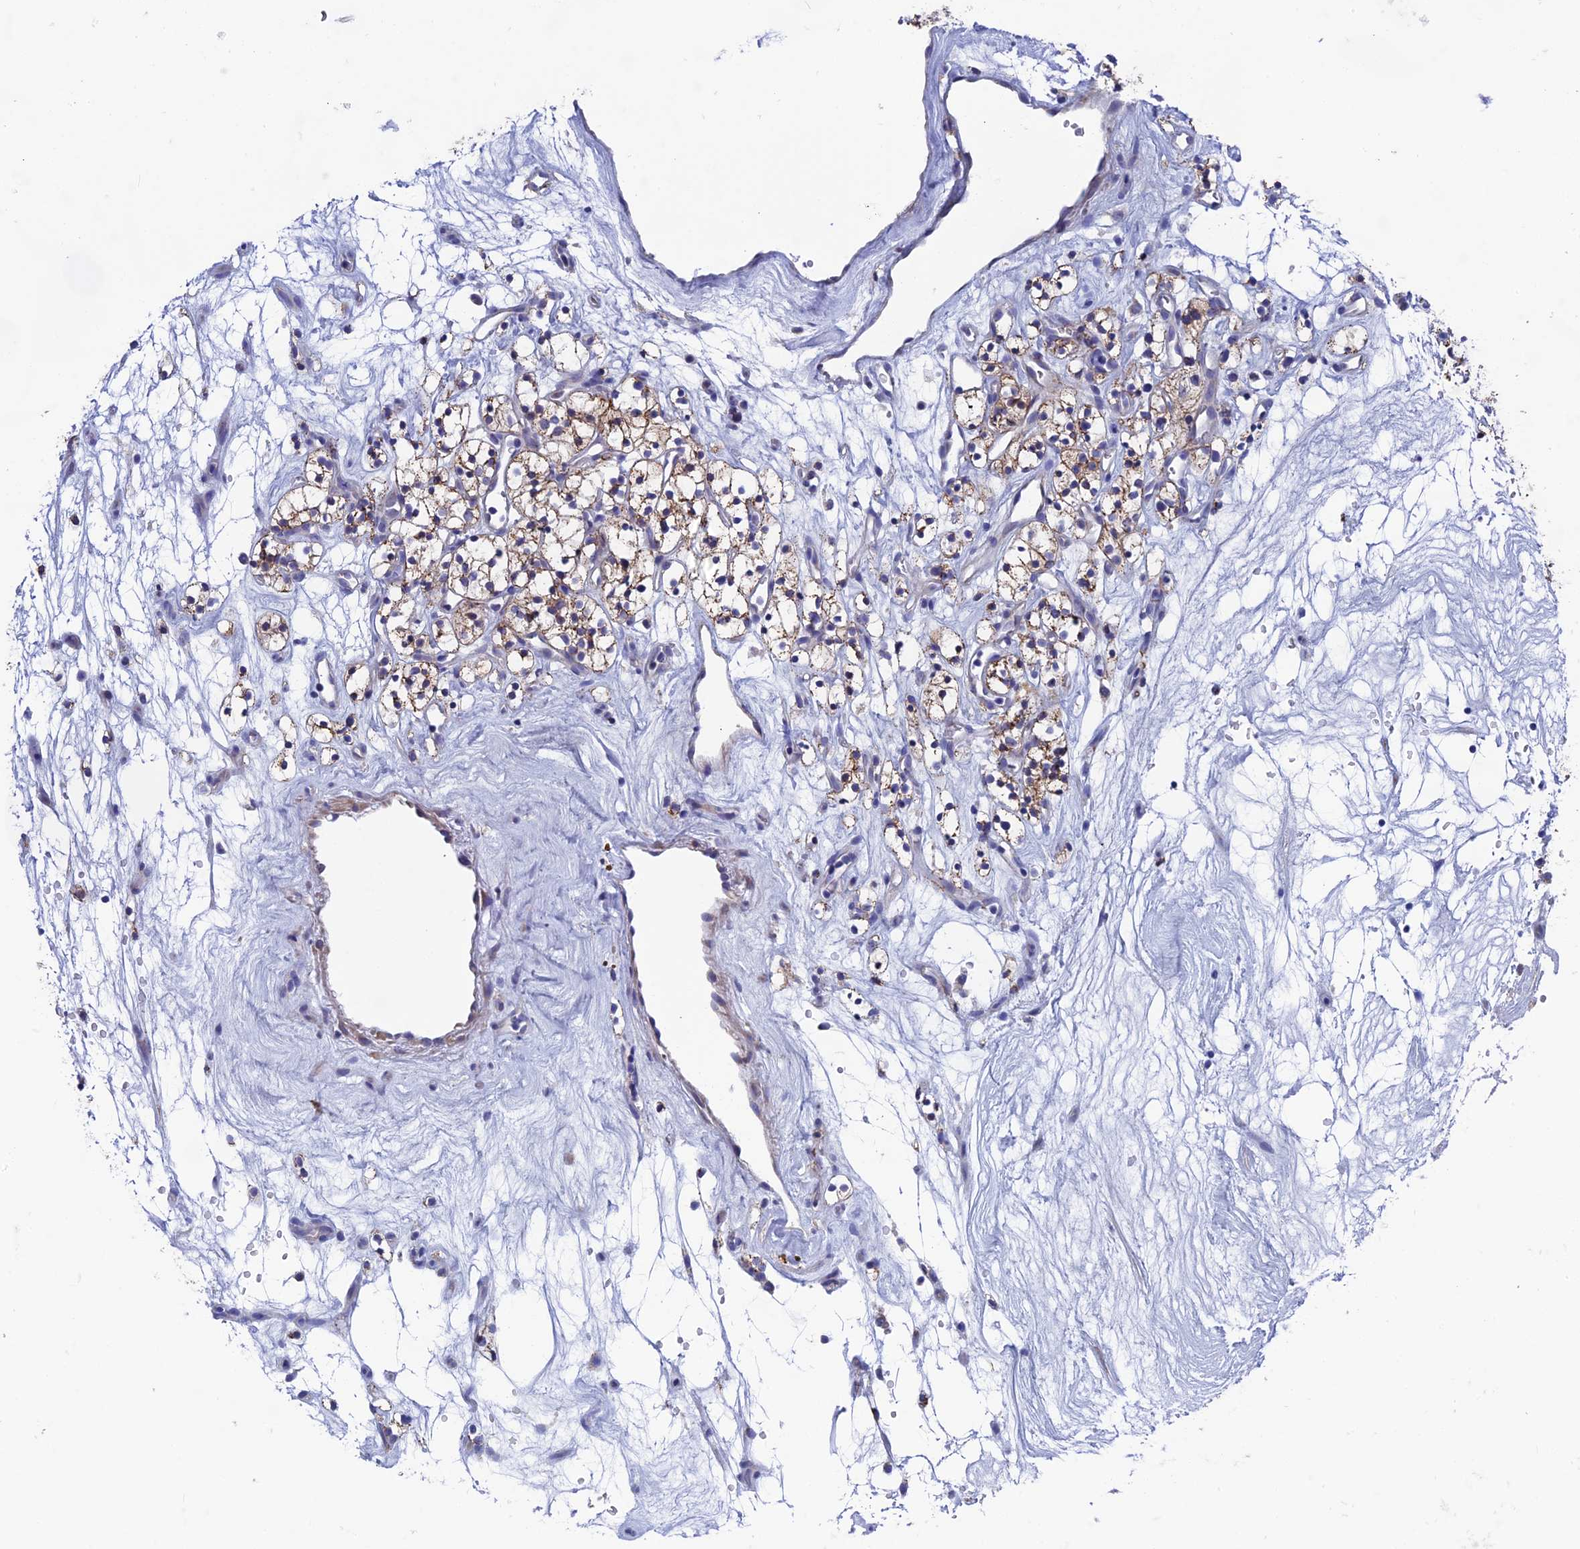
{"staining": {"intensity": "weak", "quantity": "25%-75%", "location": "cytoplasmic/membranous"}, "tissue": "renal cancer", "cell_type": "Tumor cells", "image_type": "cancer", "snomed": [{"axis": "morphology", "description": "Adenocarcinoma, NOS"}, {"axis": "topography", "description": "Kidney"}], "caption": "The micrograph exhibits staining of adenocarcinoma (renal), revealing weak cytoplasmic/membranous protein staining (brown color) within tumor cells. (Brightfield microscopy of DAB IHC at high magnification).", "gene": "AK4", "patient": {"sex": "female", "age": 57}}